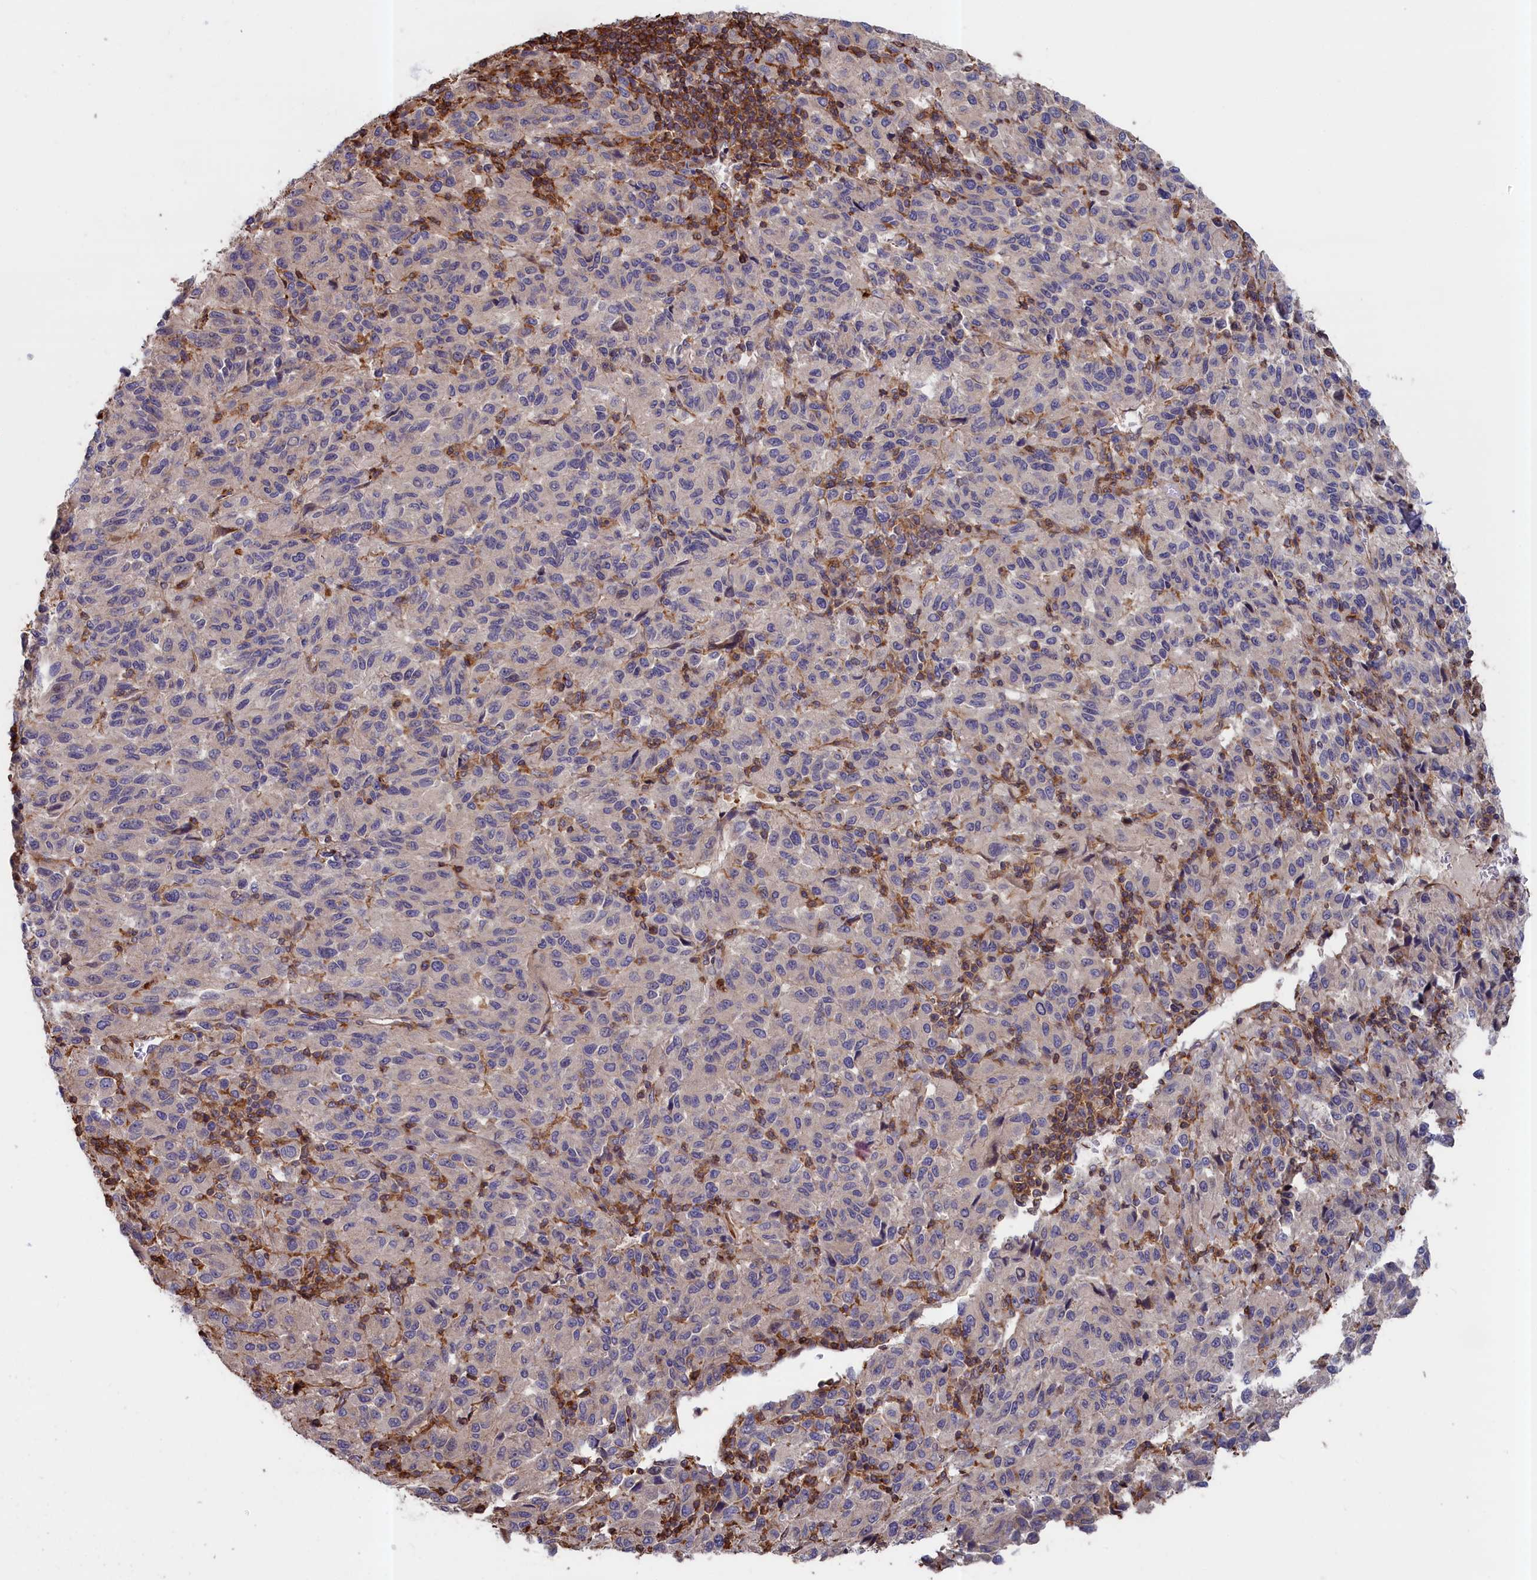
{"staining": {"intensity": "negative", "quantity": "none", "location": "none"}, "tissue": "melanoma", "cell_type": "Tumor cells", "image_type": "cancer", "snomed": [{"axis": "morphology", "description": "Malignant melanoma, Metastatic site"}, {"axis": "topography", "description": "Lung"}], "caption": "Melanoma was stained to show a protein in brown. There is no significant staining in tumor cells.", "gene": "ANKRD27", "patient": {"sex": "male", "age": 64}}